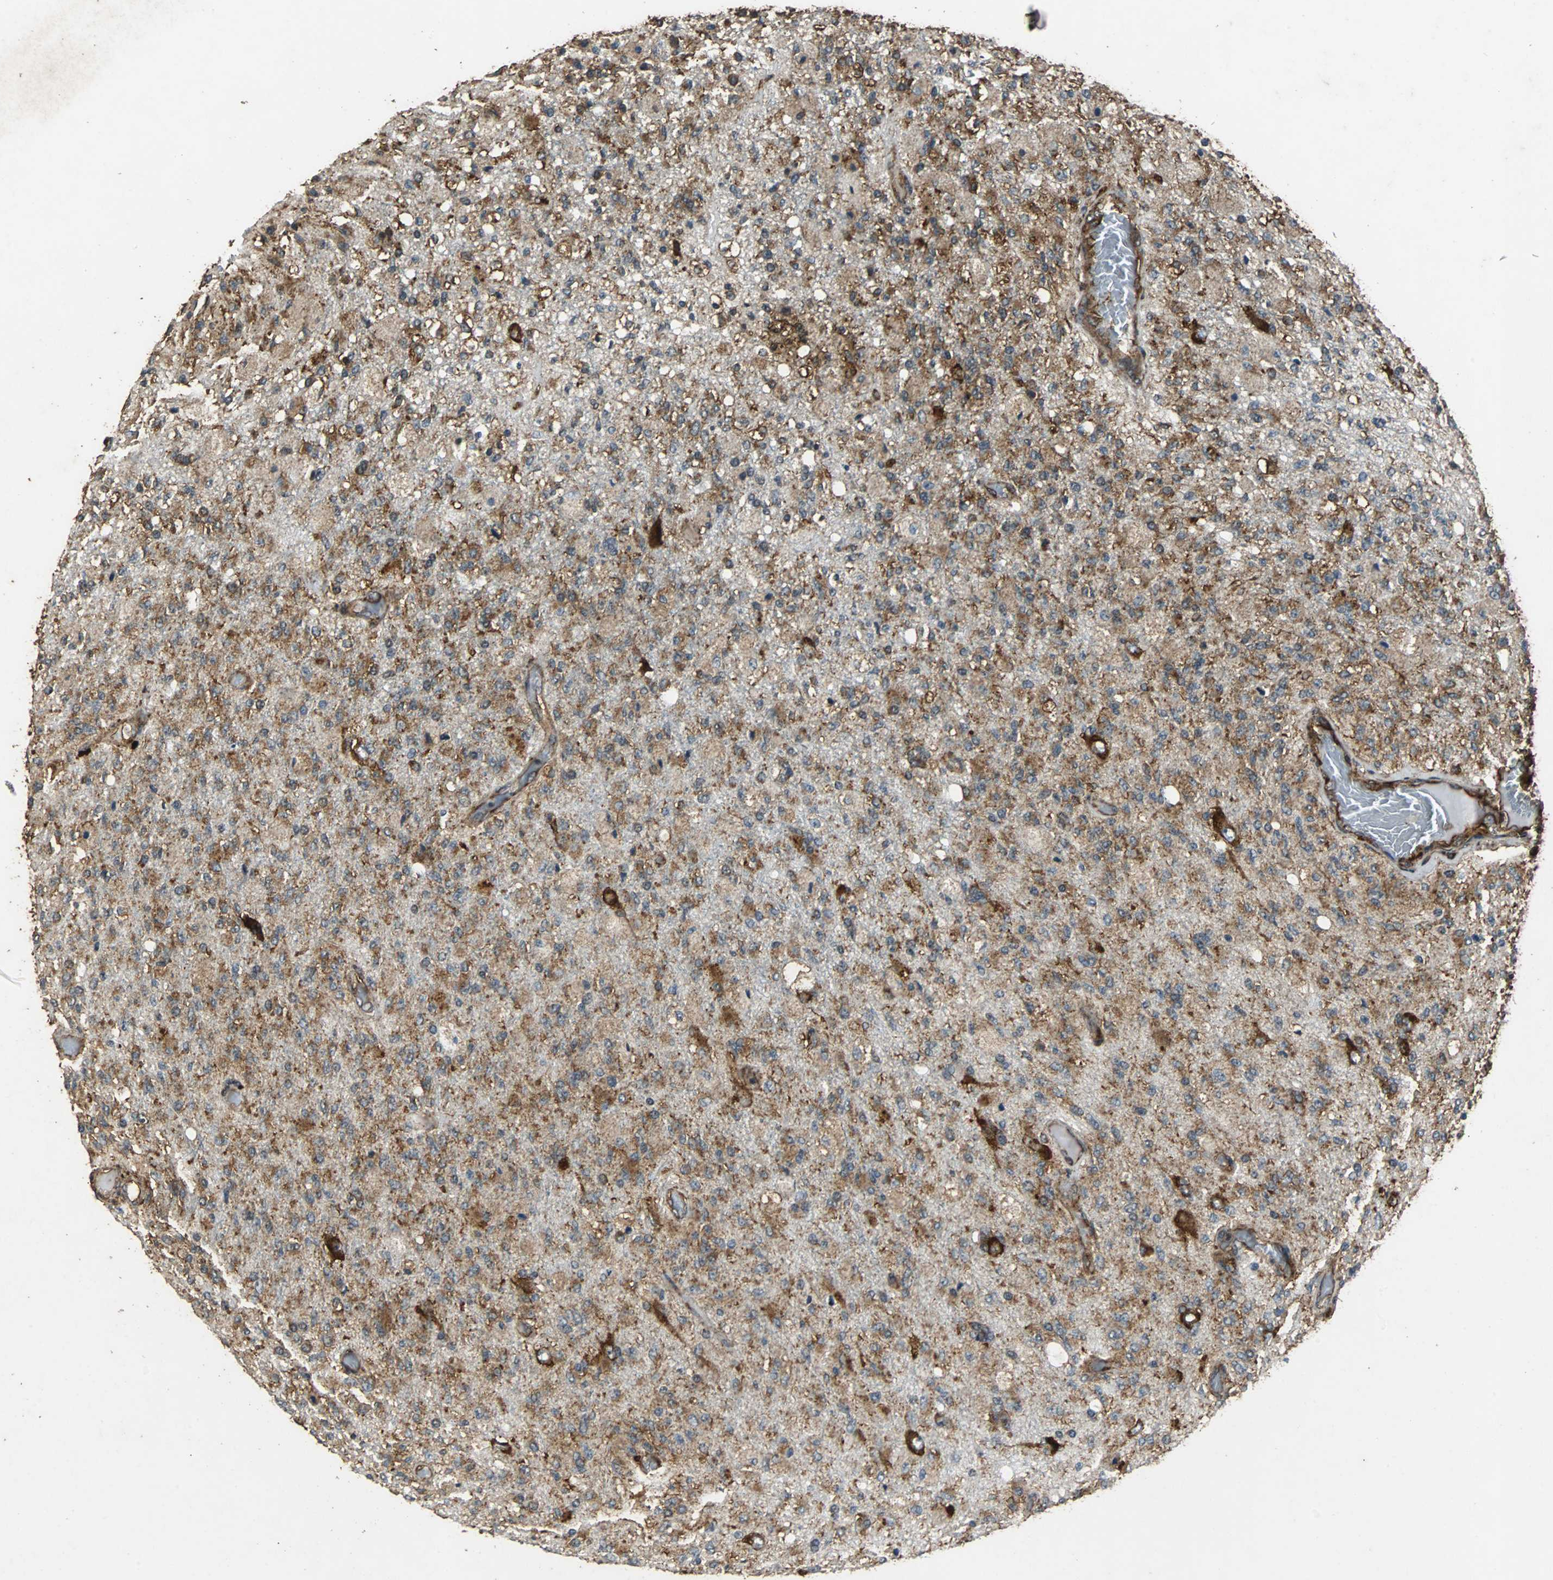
{"staining": {"intensity": "moderate", "quantity": "25%-75%", "location": "cytoplasmic/membranous"}, "tissue": "glioma", "cell_type": "Tumor cells", "image_type": "cancer", "snomed": [{"axis": "morphology", "description": "Normal tissue, NOS"}, {"axis": "morphology", "description": "Glioma, malignant, High grade"}, {"axis": "topography", "description": "Cerebral cortex"}], "caption": "Glioma stained with immunohistochemistry shows moderate cytoplasmic/membranous staining in about 25%-75% of tumor cells. (DAB IHC, brown staining for protein, blue staining for nuclei).", "gene": "NAA10", "patient": {"sex": "male", "age": 77}}